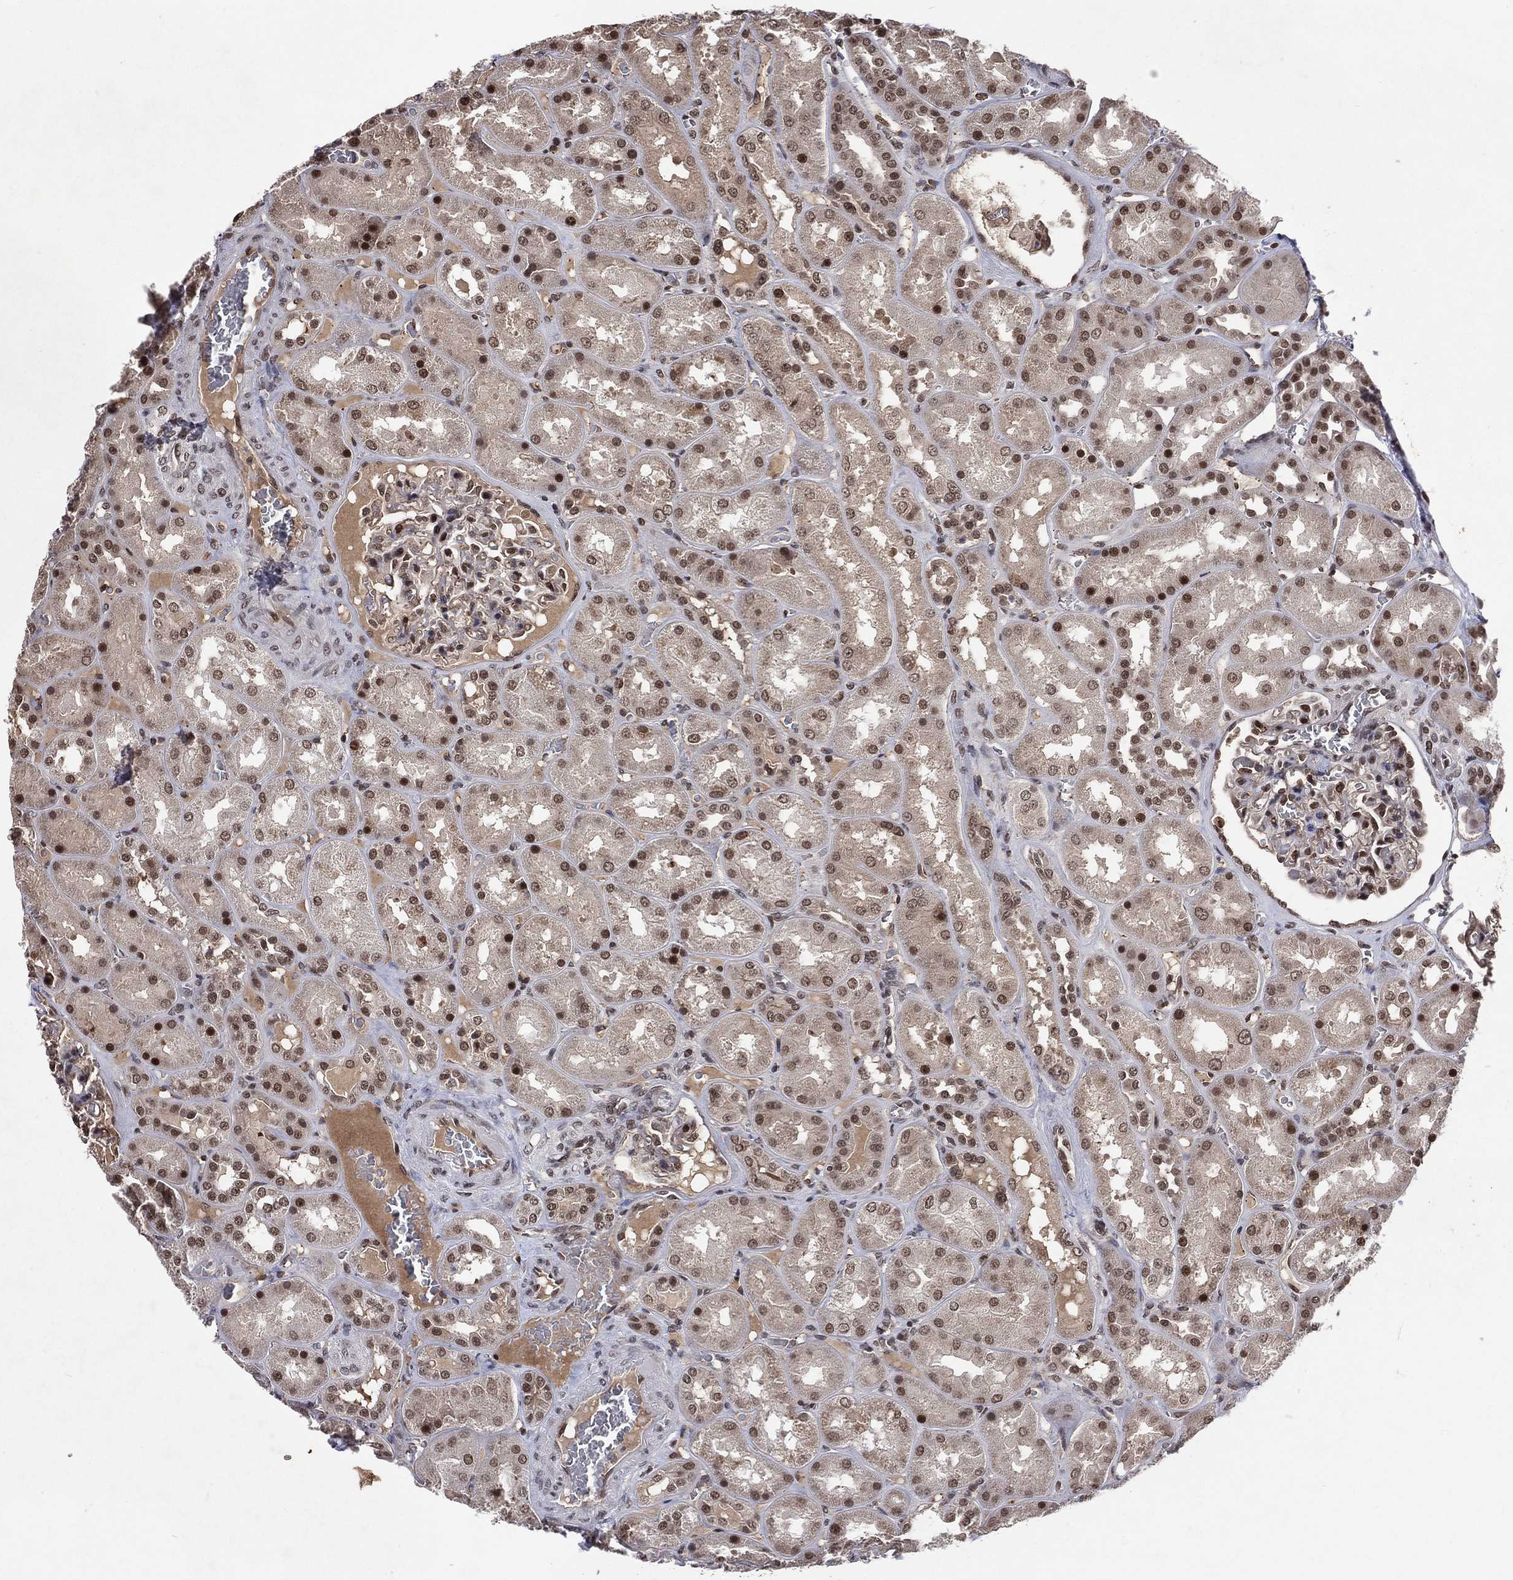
{"staining": {"intensity": "strong", "quantity": "25%-75%", "location": "nuclear"}, "tissue": "kidney", "cell_type": "Cells in glomeruli", "image_type": "normal", "snomed": [{"axis": "morphology", "description": "Normal tissue, NOS"}, {"axis": "topography", "description": "Kidney"}], "caption": "Cells in glomeruli exhibit high levels of strong nuclear positivity in about 25%-75% of cells in unremarkable human kidney. The staining is performed using DAB brown chromogen to label protein expression. The nuclei are counter-stained blue using hematoxylin.", "gene": "DMAP1", "patient": {"sex": "male", "age": 73}}